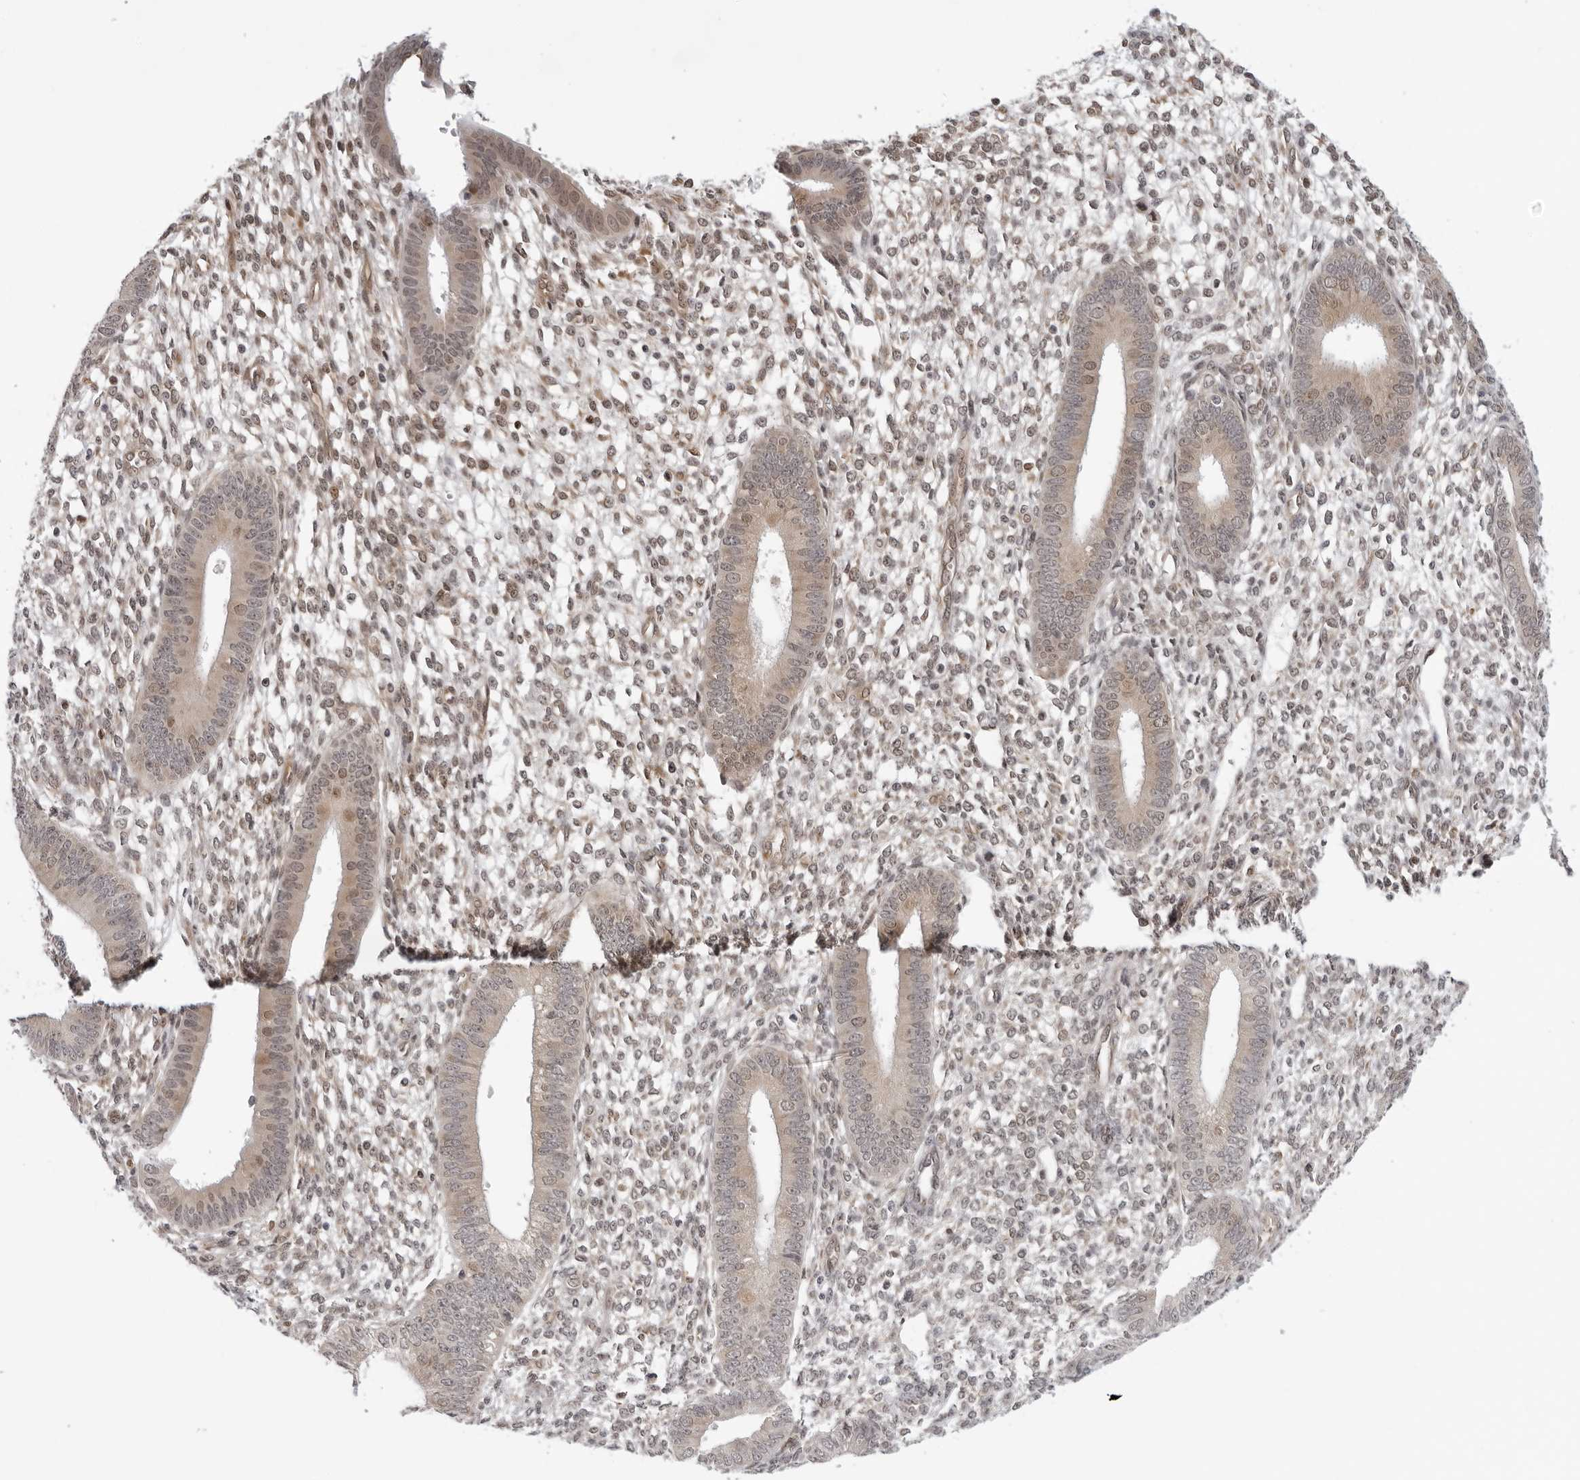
{"staining": {"intensity": "weak", "quantity": "25%-75%", "location": "cytoplasmic/membranous"}, "tissue": "endometrium", "cell_type": "Cells in endometrial stroma", "image_type": "normal", "snomed": [{"axis": "morphology", "description": "Normal tissue, NOS"}, {"axis": "topography", "description": "Endometrium"}], "caption": "Protein positivity by immunohistochemistry reveals weak cytoplasmic/membranous staining in about 25%-75% of cells in endometrial stroma in unremarkable endometrium.", "gene": "CASP7", "patient": {"sex": "female", "age": 46}}